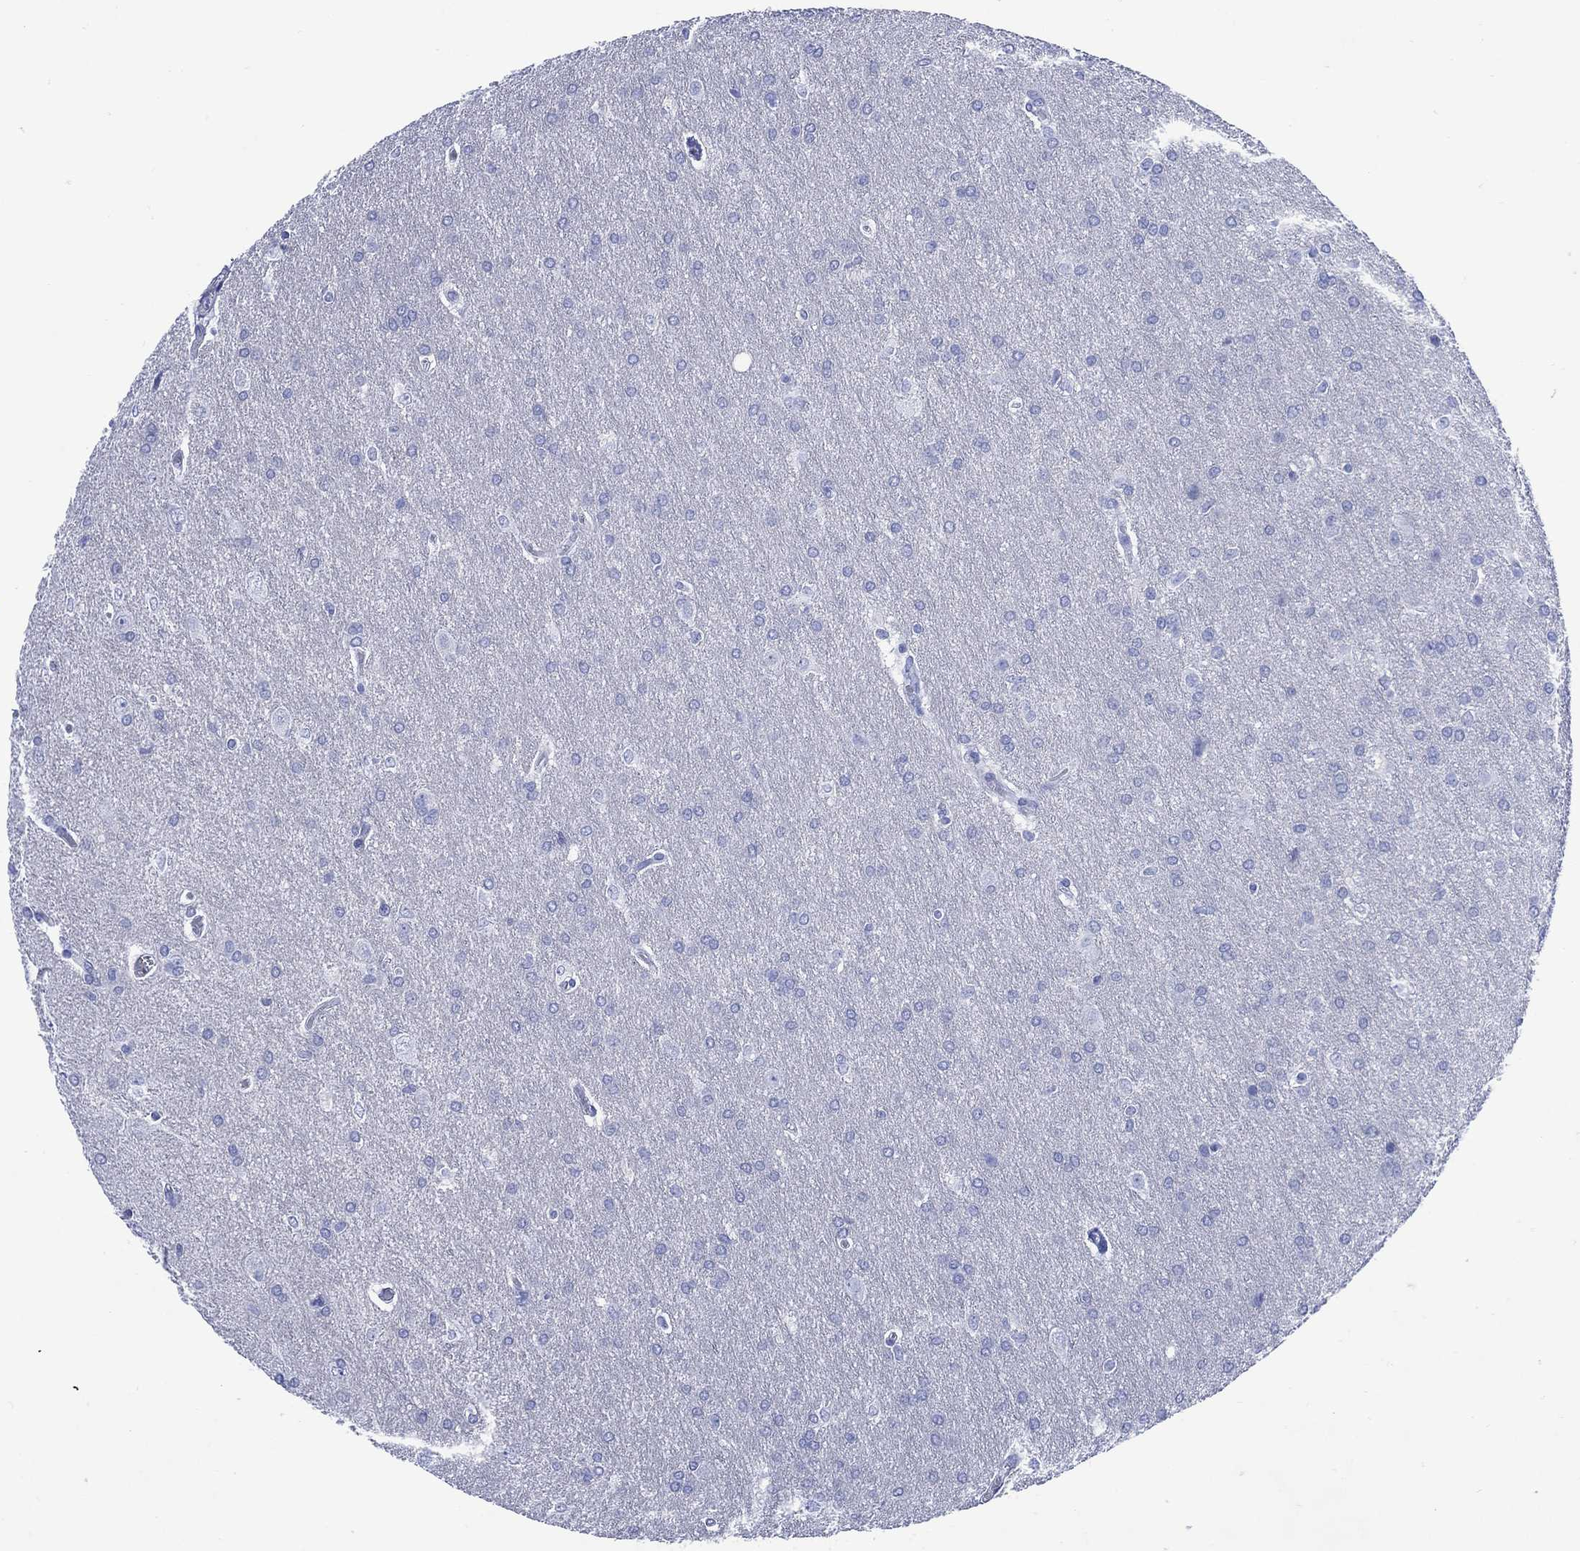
{"staining": {"intensity": "negative", "quantity": "none", "location": "none"}, "tissue": "glioma", "cell_type": "Tumor cells", "image_type": "cancer", "snomed": [{"axis": "morphology", "description": "Glioma, malignant, Low grade"}, {"axis": "topography", "description": "Brain"}], "caption": "Glioma stained for a protein using immunohistochemistry (IHC) shows no positivity tumor cells.", "gene": "SHCBP1L", "patient": {"sex": "female", "age": 32}}